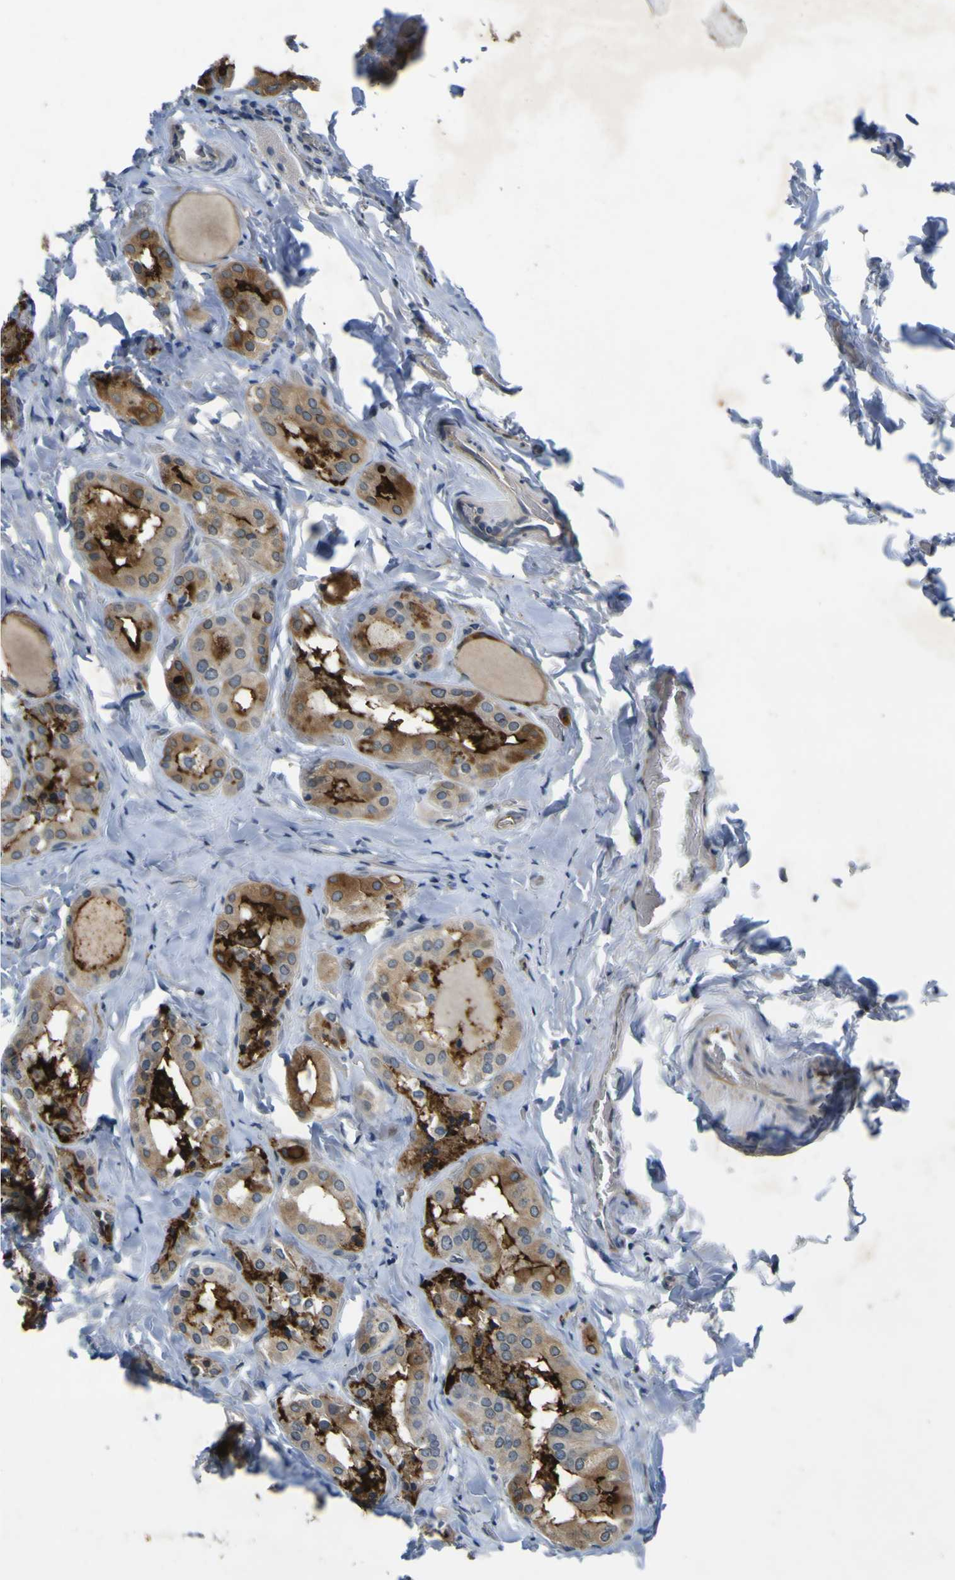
{"staining": {"intensity": "moderate", "quantity": "<25%", "location": "cytoplasmic/membranous"}, "tissue": "parathyroid gland", "cell_type": "Glandular cells", "image_type": "normal", "snomed": [{"axis": "morphology", "description": "Normal tissue, NOS"}, {"axis": "morphology", "description": "Atrophy, NOS"}, {"axis": "topography", "description": "Parathyroid gland"}], "caption": "Parathyroid gland was stained to show a protein in brown. There is low levels of moderate cytoplasmic/membranous staining in approximately <25% of glandular cells. The staining was performed using DAB (3,3'-diaminobenzidine), with brown indicating positive protein expression. Nuclei are stained blue with hematoxylin.", "gene": "LDLR", "patient": {"sex": "female", "age": 54}}